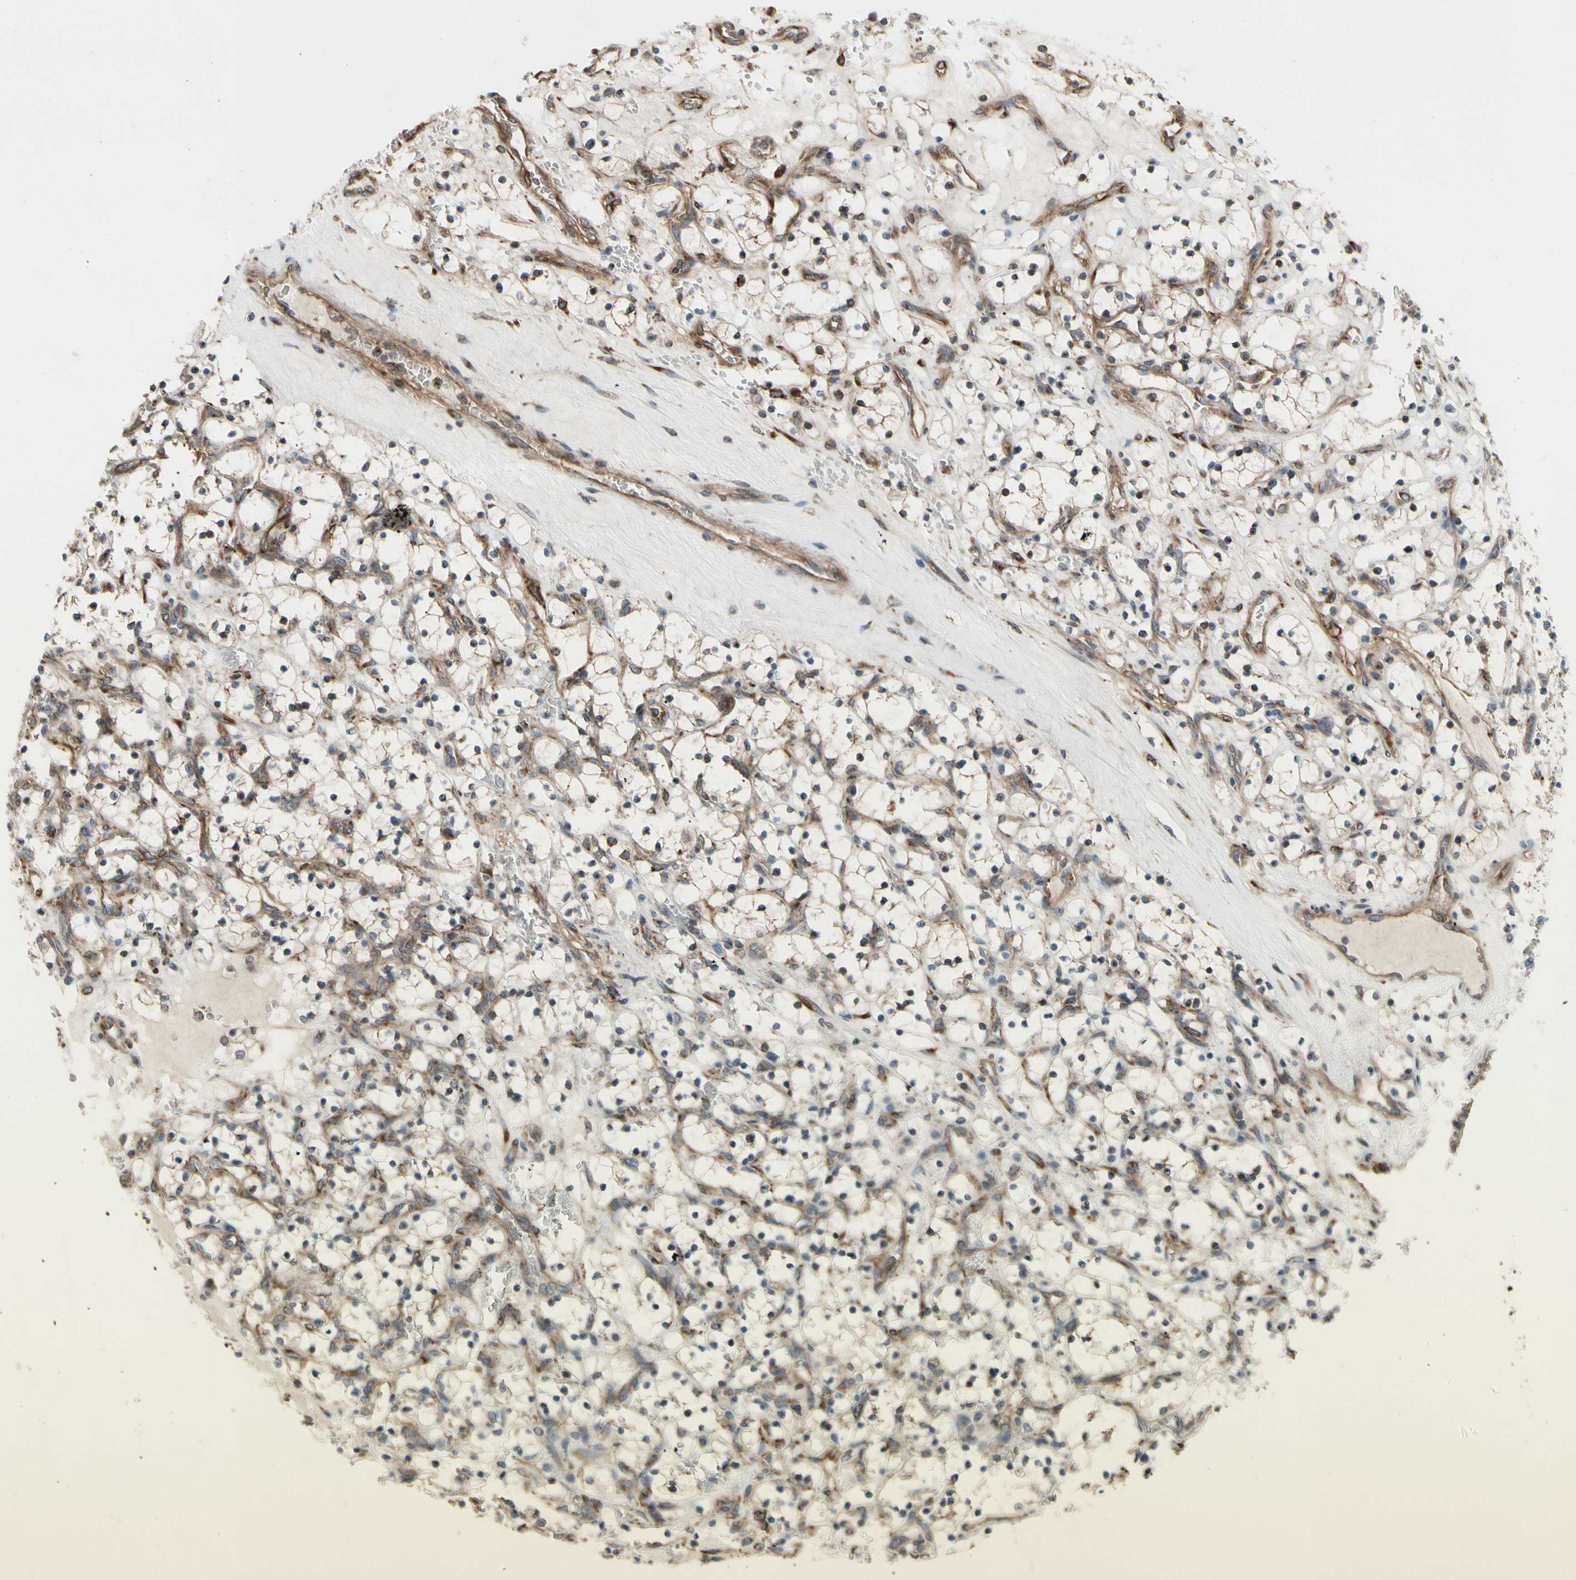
{"staining": {"intensity": "weak", "quantity": "25%-75%", "location": "cytoplasmic/membranous"}, "tissue": "renal cancer", "cell_type": "Tumor cells", "image_type": "cancer", "snomed": [{"axis": "morphology", "description": "Adenocarcinoma, NOS"}, {"axis": "topography", "description": "Kidney"}], "caption": "A brown stain highlights weak cytoplasmic/membranous expression of a protein in human renal cancer (adenocarcinoma) tumor cells.", "gene": "SLC39A9", "patient": {"sex": "female", "age": 69}}